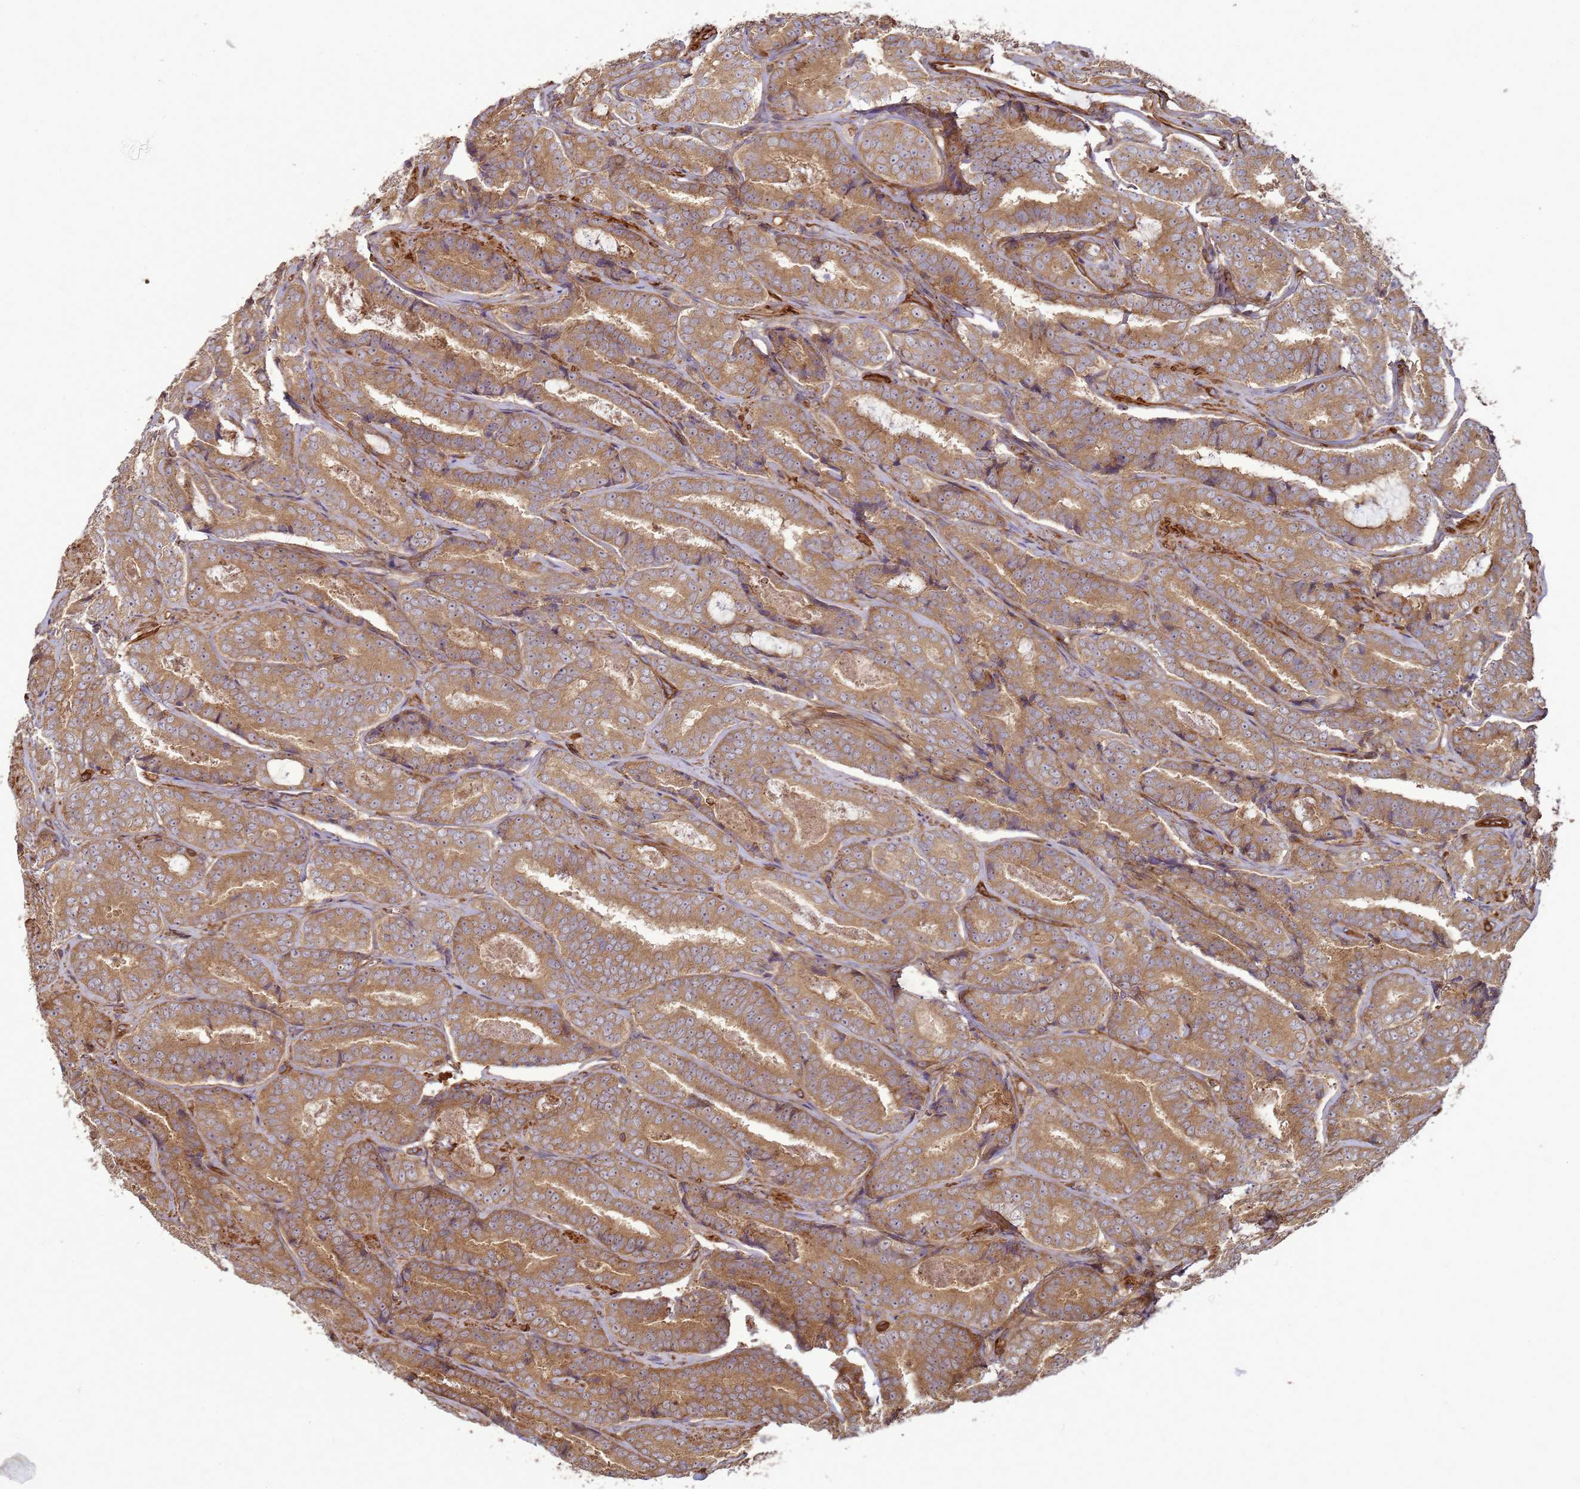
{"staining": {"intensity": "moderate", "quantity": ">75%", "location": "cytoplasmic/membranous"}, "tissue": "prostate cancer", "cell_type": "Tumor cells", "image_type": "cancer", "snomed": [{"axis": "morphology", "description": "Adenocarcinoma, High grade"}, {"axis": "topography", "description": "Prostate"}], "caption": "This is a micrograph of IHC staining of prostate cancer, which shows moderate staining in the cytoplasmic/membranous of tumor cells.", "gene": "CNOT1", "patient": {"sex": "male", "age": 72}}